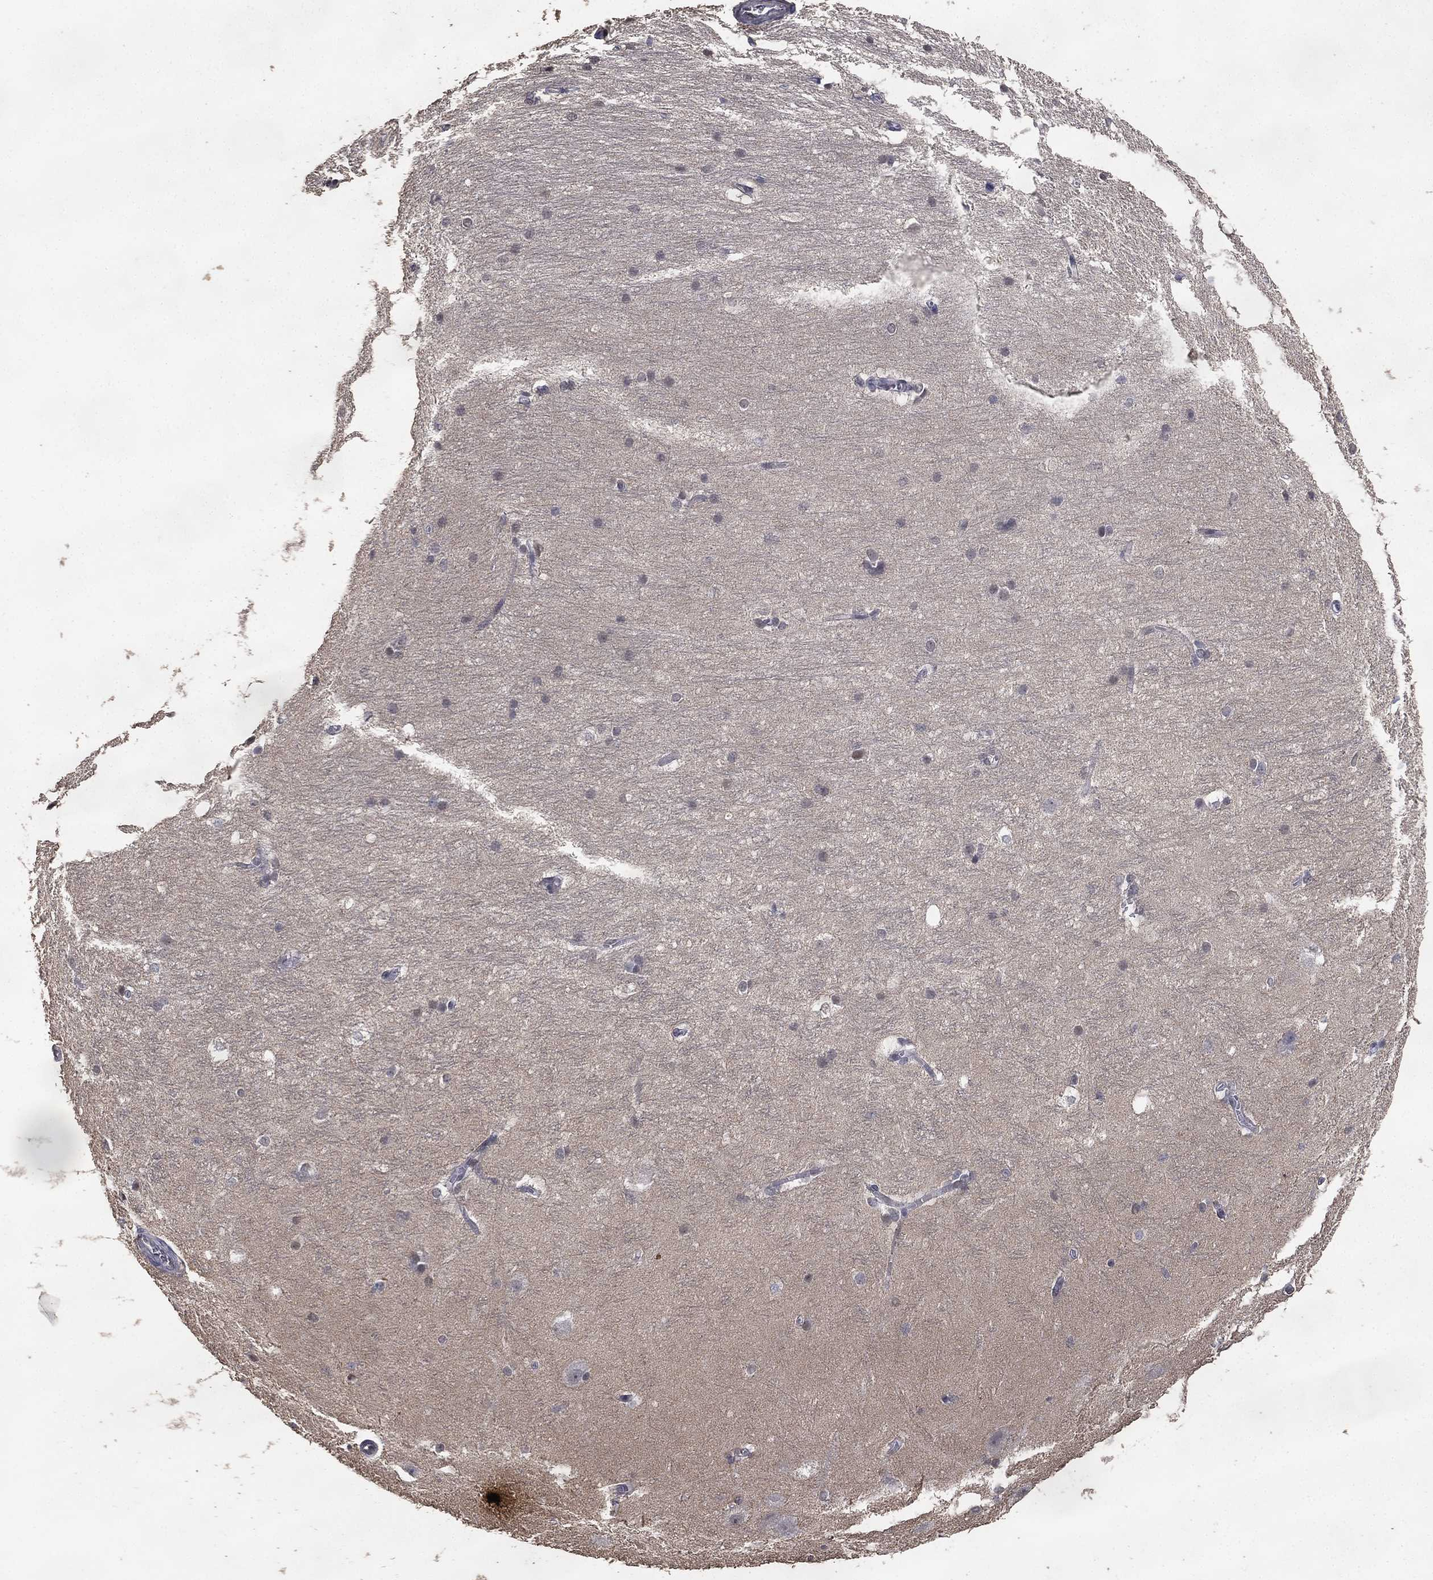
{"staining": {"intensity": "negative", "quantity": "none", "location": "none"}, "tissue": "hippocampus", "cell_type": "Glial cells", "image_type": "normal", "snomed": [{"axis": "morphology", "description": "Normal tissue, NOS"}, {"axis": "topography", "description": "Cerebral cortex"}, {"axis": "topography", "description": "Hippocampus"}], "caption": "IHC histopathology image of benign hippocampus: human hippocampus stained with DAB (3,3'-diaminobenzidine) exhibits no significant protein positivity in glial cells.", "gene": "DSG1", "patient": {"sex": "female", "age": 19}}